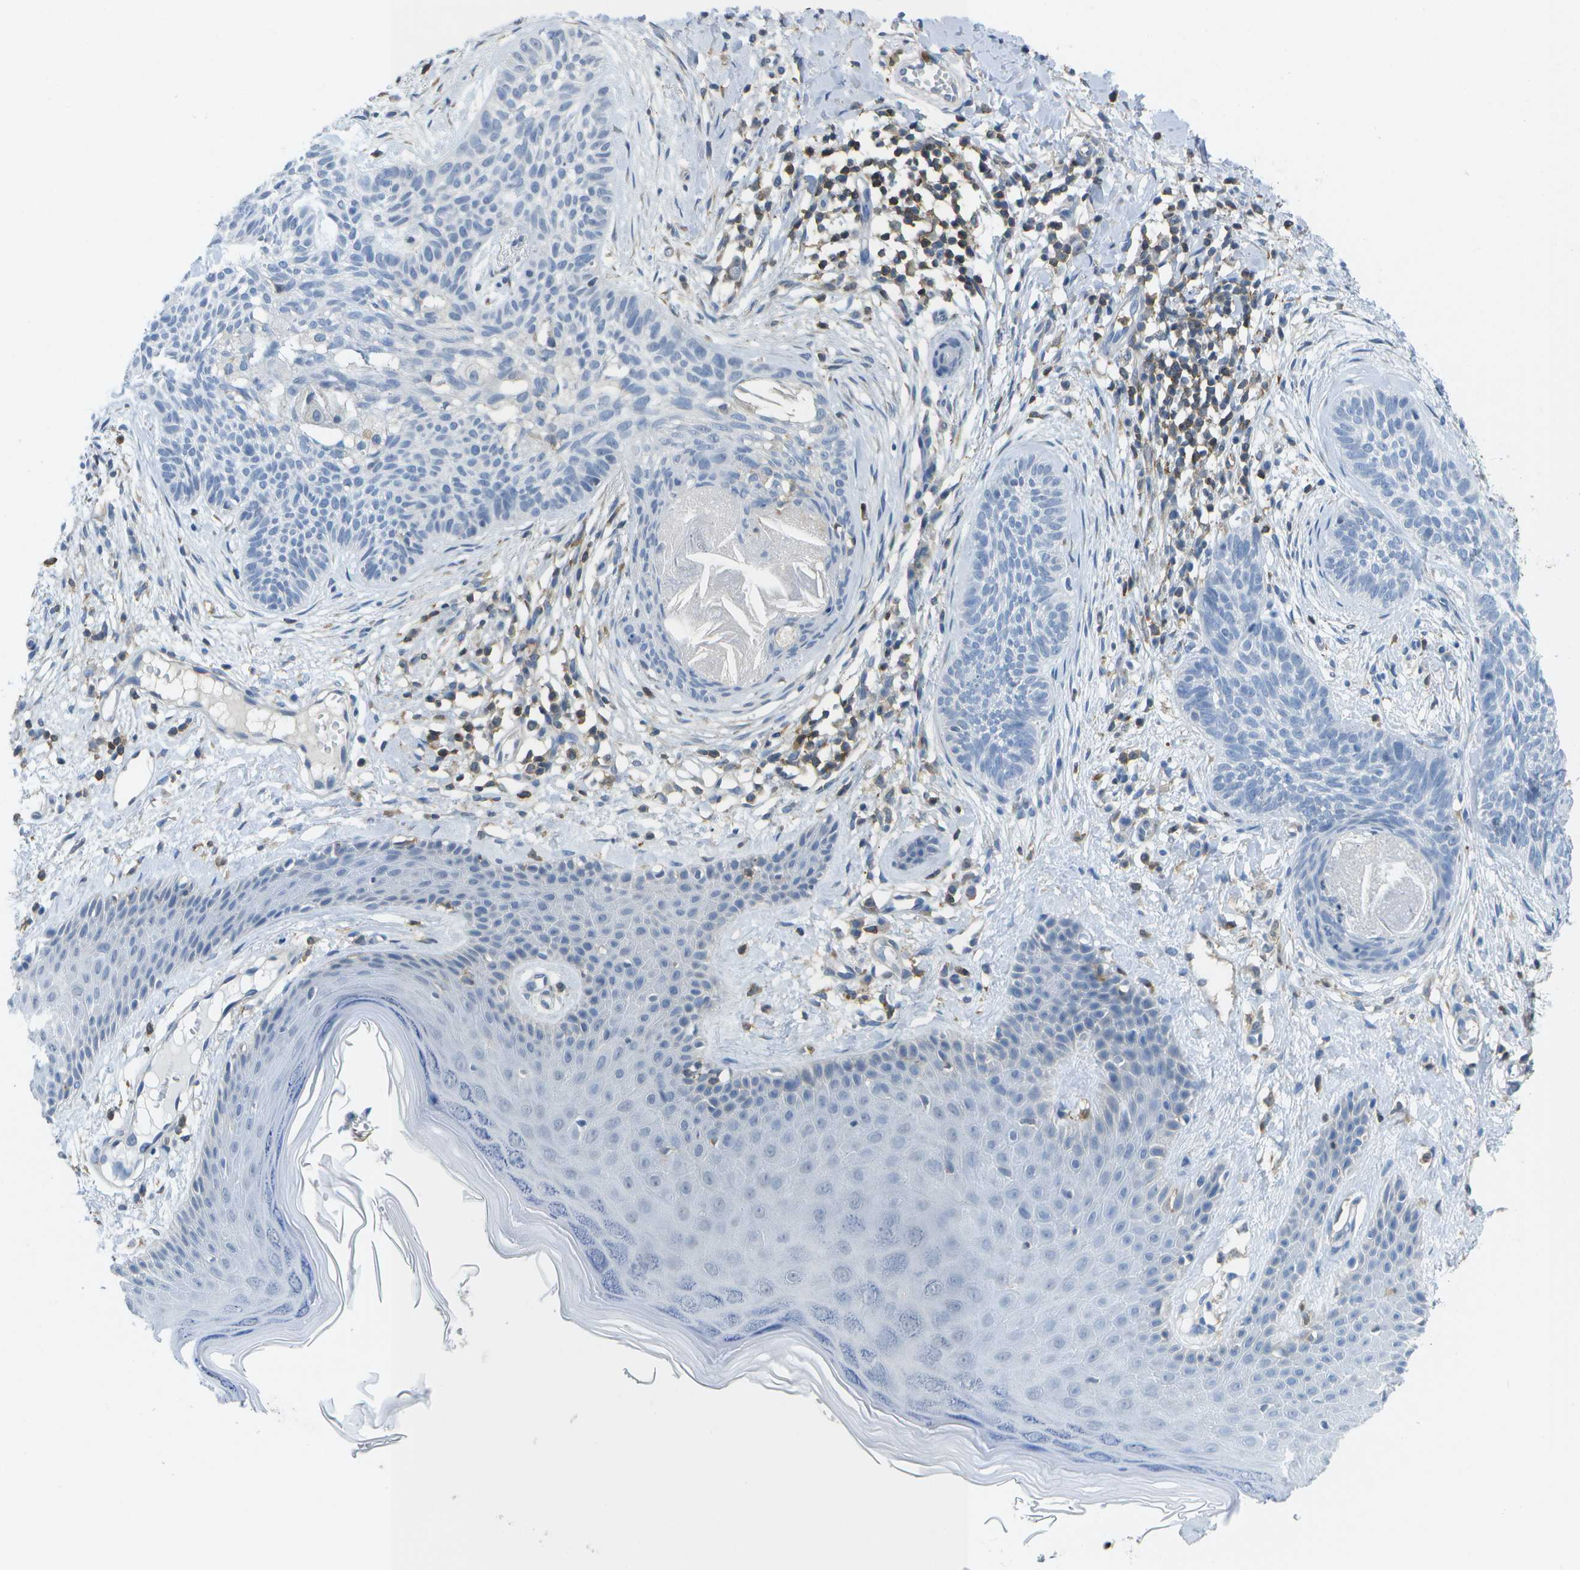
{"staining": {"intensity": "negative", "quantity": "none", "location": "none"}, "tissue": "skin cancer", "cell_type": "Tumor cells", "image_type": "cancer", "snomed": [{"axis": "morphology", "description": "Basal cell carcinoma"}, {"axis": "topography", "description": "Skin"}], "caption": "Human basal cell carcinoma (skin) stained for a protein using IHC demonstrates no staining in tumor cells.", "gene": "RCSD1", "patient": {"sex": "female", "age": 59}}